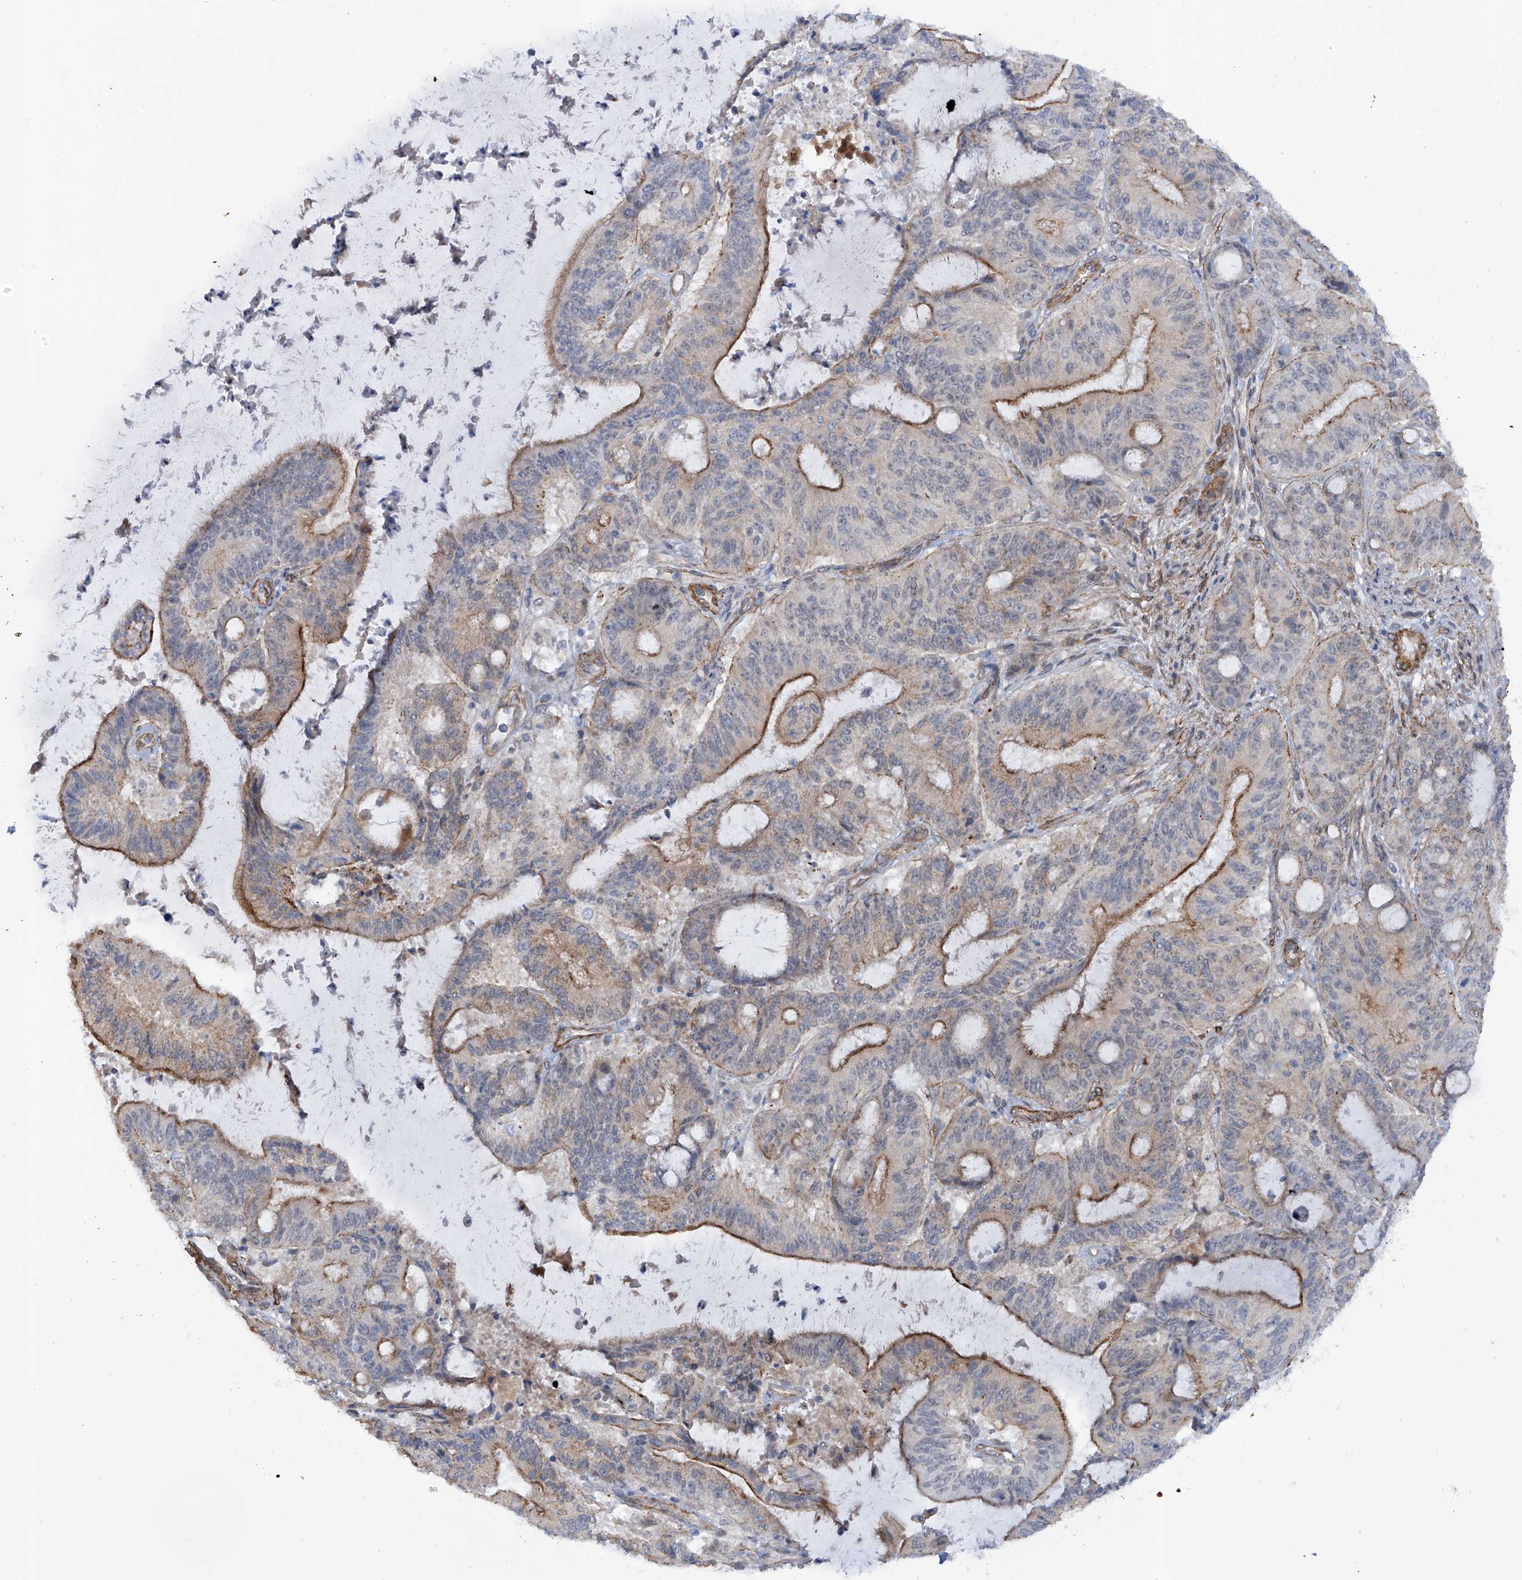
{"staining": {"intensity": "moderate", "quantity": "25%-75%", "location": "cytoplasmic/membranous"}, "tissue": "liver cancer", "cell_type": "Tumor cells", "image_type": "cancer", "snomed": [{"axis": "morphology", "description": "Normal tissue, NOS"}, {"axis": "morphology", "description": "Cholangiocarcinoma"}, {"axis": "topography", "description": "Liver"}, {"axis": "topography", "description": "Peripheral nerve tissue"}], "caption": "IHC micrograph of human cholangiocarcinoma (liver) stained for a protein (brown), which displays medium levels of moderate cytoplasmic/membranous positivity in approximately 25%-75% of tumor cells.", "gene": "ZNF490", "patient": {"sex": "female", "age": 73}}